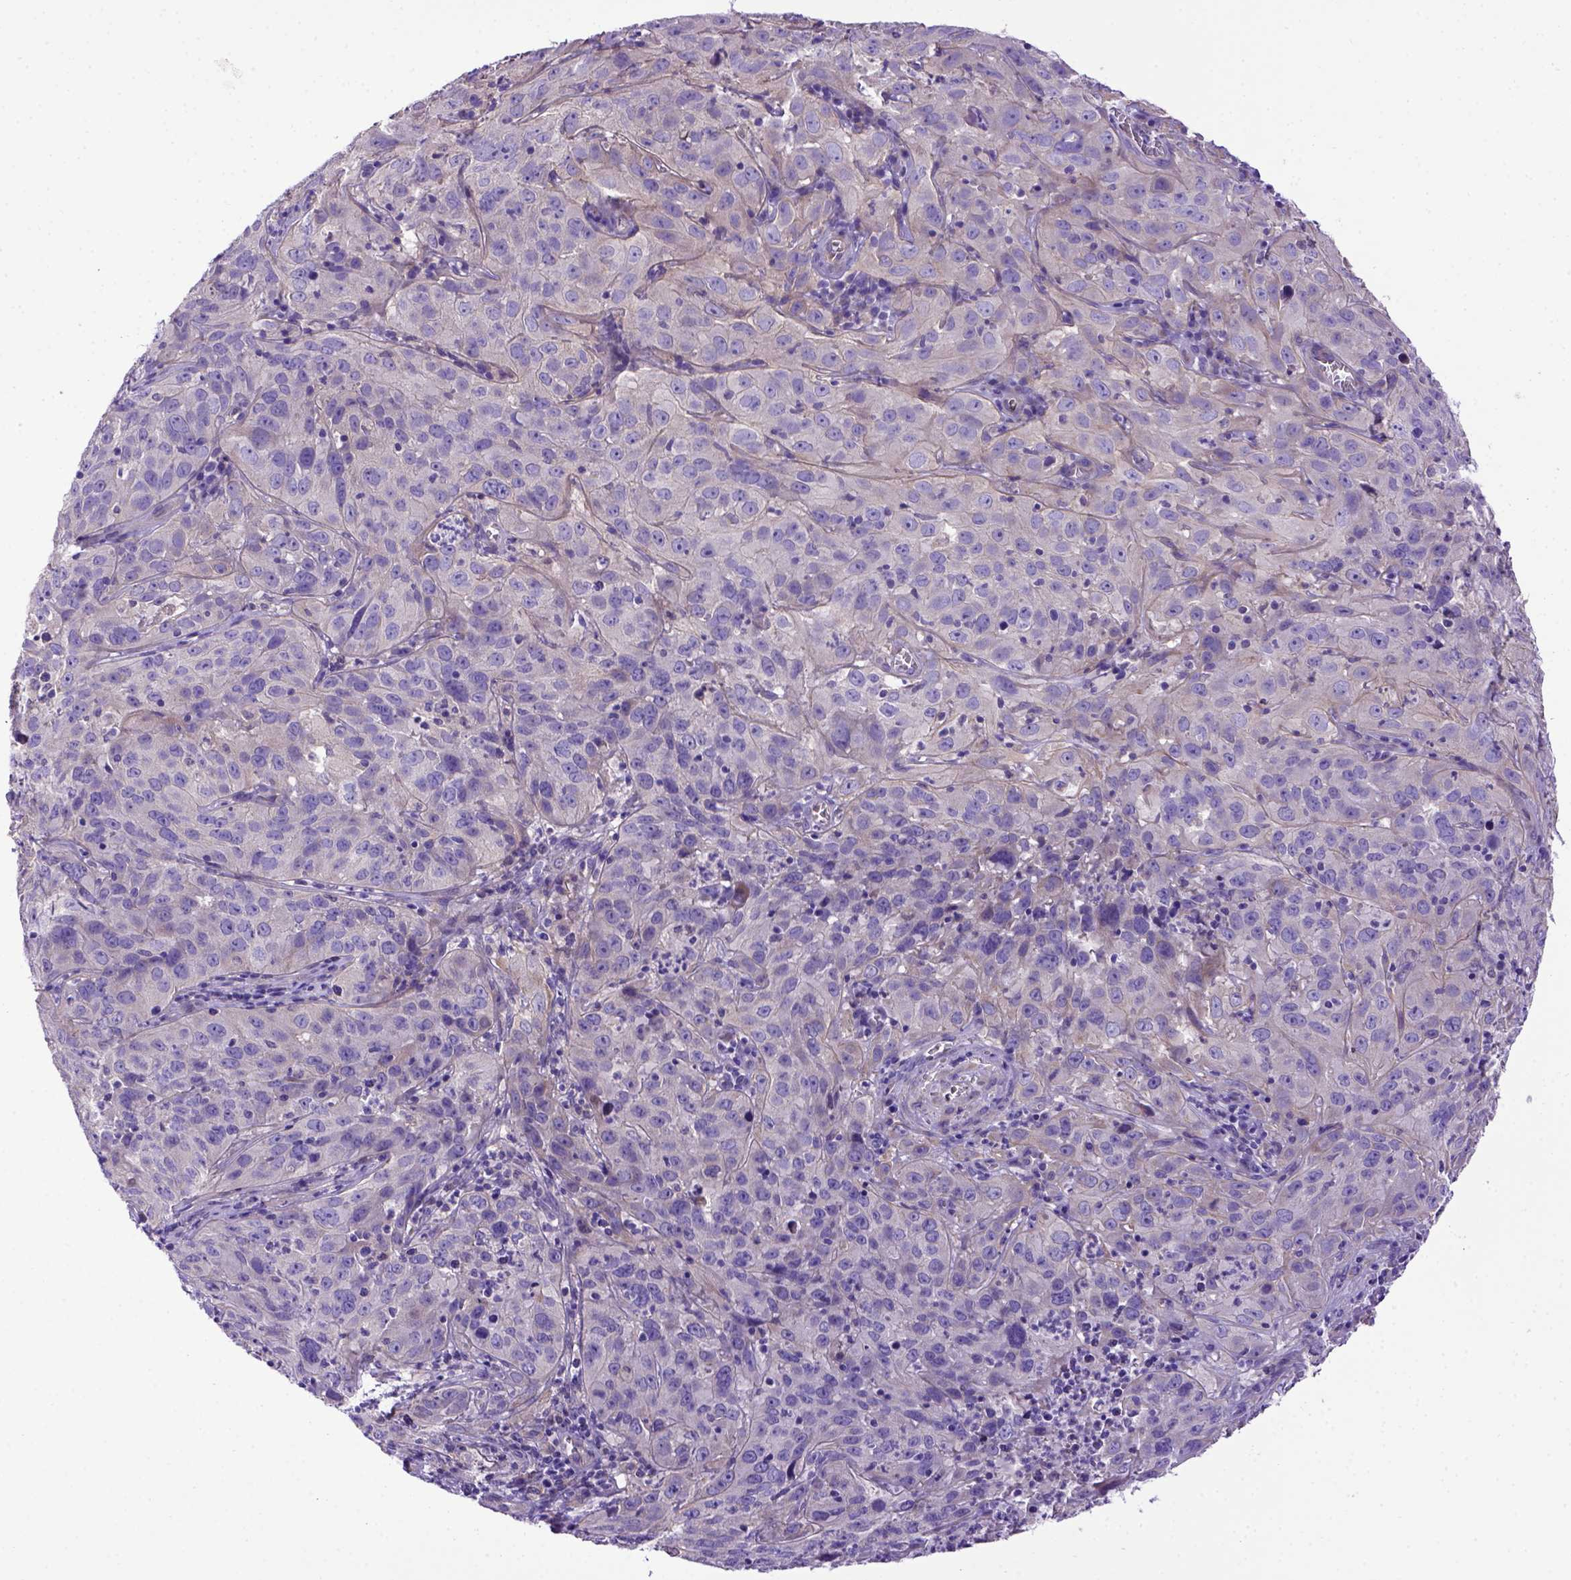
{"staining": {"intensity": "negative", "quantity": "none", "location": "none"}, "tissue": "cervical cancer", "cell_type": "Tumor cells", "image_type": "cancer", "snomed": [{"axis": "morphology", "description": "Squamous cell carcinoma, NOS"}, {"axis": "topography", "description": "Cervix"}], "caption": "Tumor cells show no significant protein positivity in squamous cell carcinoma (cervical).", "gene": "ADAM12", "patient": {"sex": "female", "age": 32}}